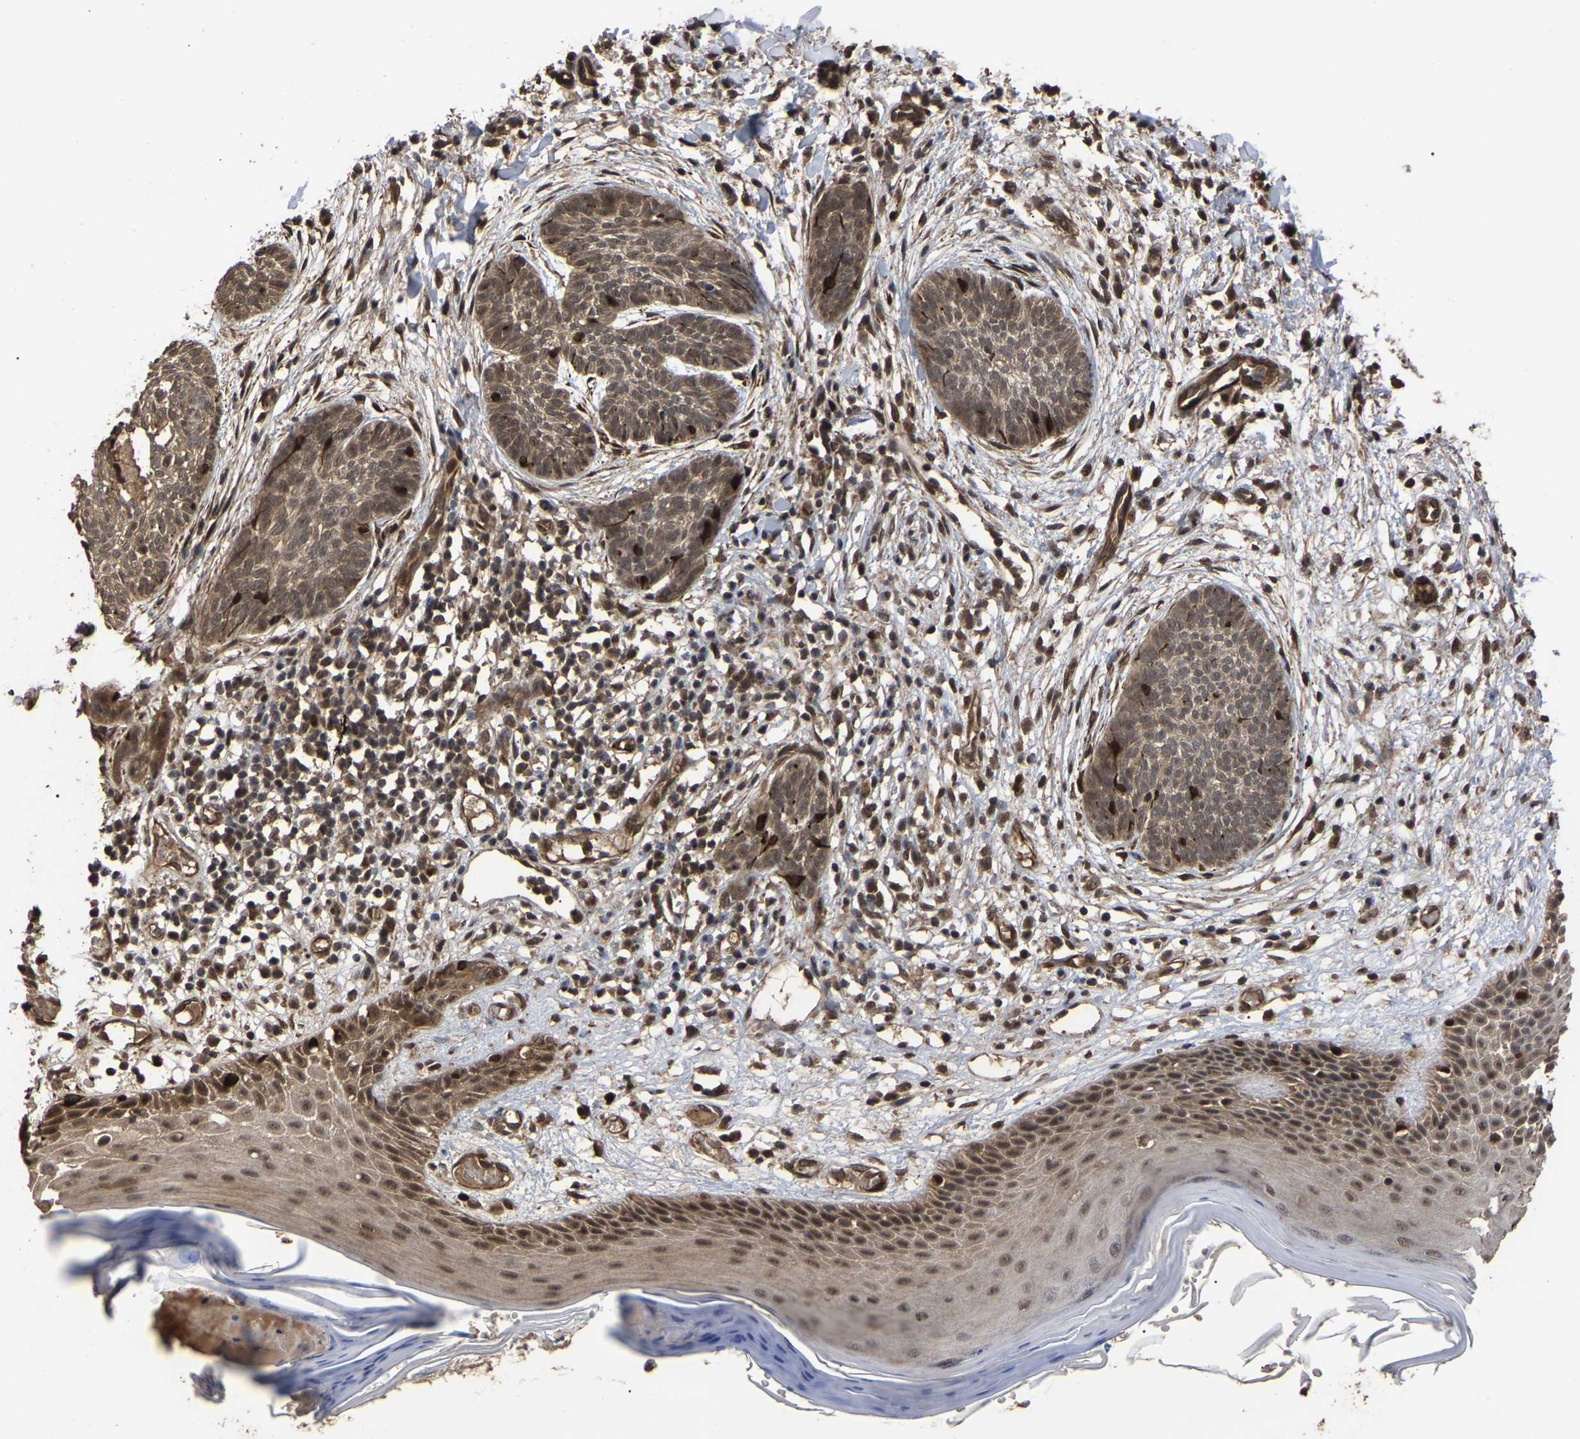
{"staining": {"intensity": "moderate", "quantity": ">75%", "location": "cytoplasmic/membranous"}, "tissue": "skin cancer", "cell_type": "Tumor cells", "image_type": "cancer", "snomed": [{"axis": "morphology", "description": "Basal cell carcinoma"}, {"axis": "topography", "description": "Skin"}], "caption": "Protein expression analysis of human skin basal cell carcinoma reveals moderate cytoplasmic/membranous expression in about >75% of tumor cells.", "gene": "FAM161B", "patient": {"sex": "female", "age": 59}}